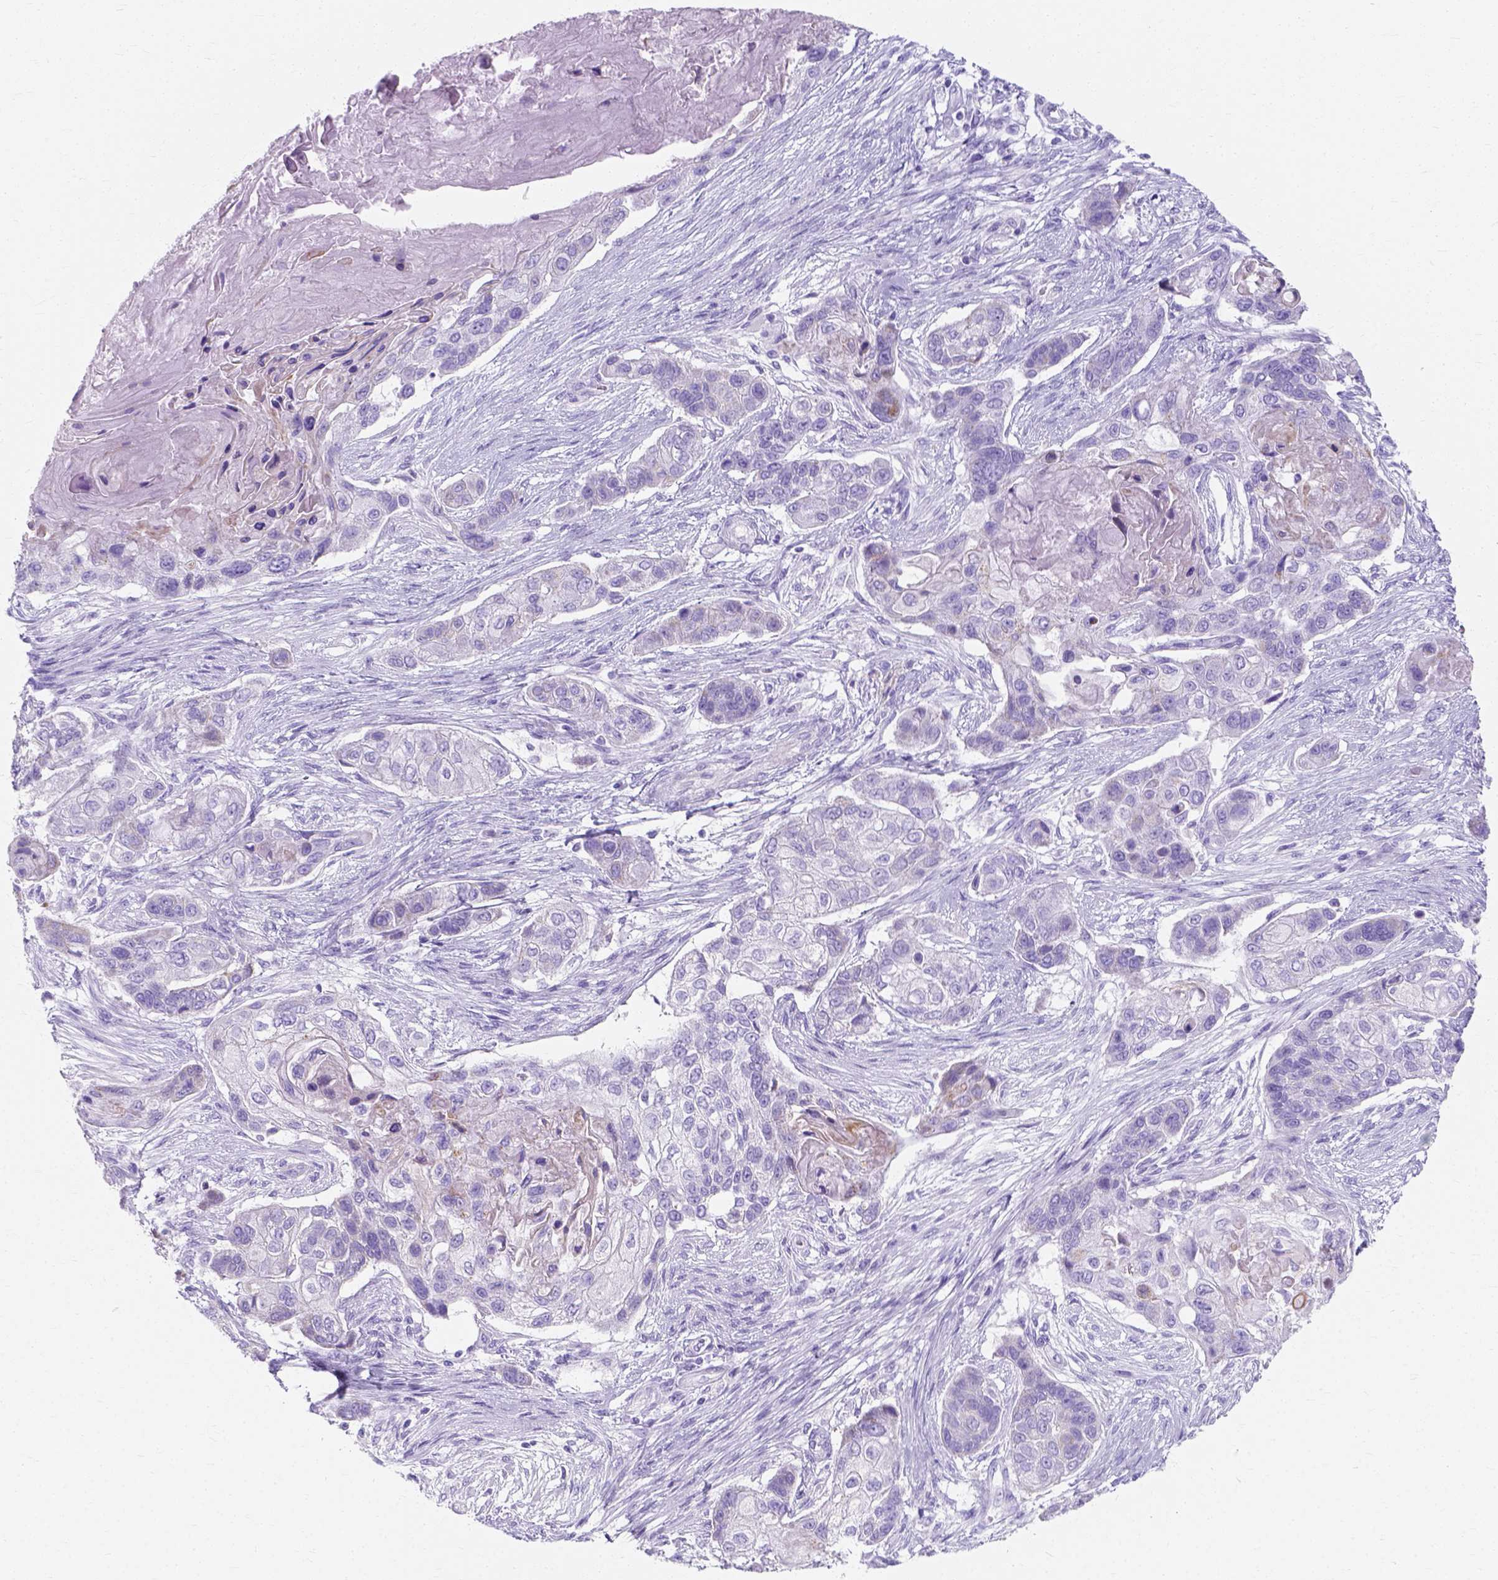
{"staining": {"intensity": "negative", "quantity": "none", "location": "none"}, "tissue": "lung cancer", "cell_type": "Tumor cells", "image_type": "cancer", "snomed": [{"axis": "morphology", "description": "Squamous cell carcinoma, NOS"}, {"axis": "topography", "description": "Lung"}], "caption": "Tumor cells are negative for protein expression in human squamous cell carcinoma (lung). (DAB immunohistochemistry (IHC), high magnification).", "gene": "MYH15", "patient": {"sex": "male", "age": 69}}